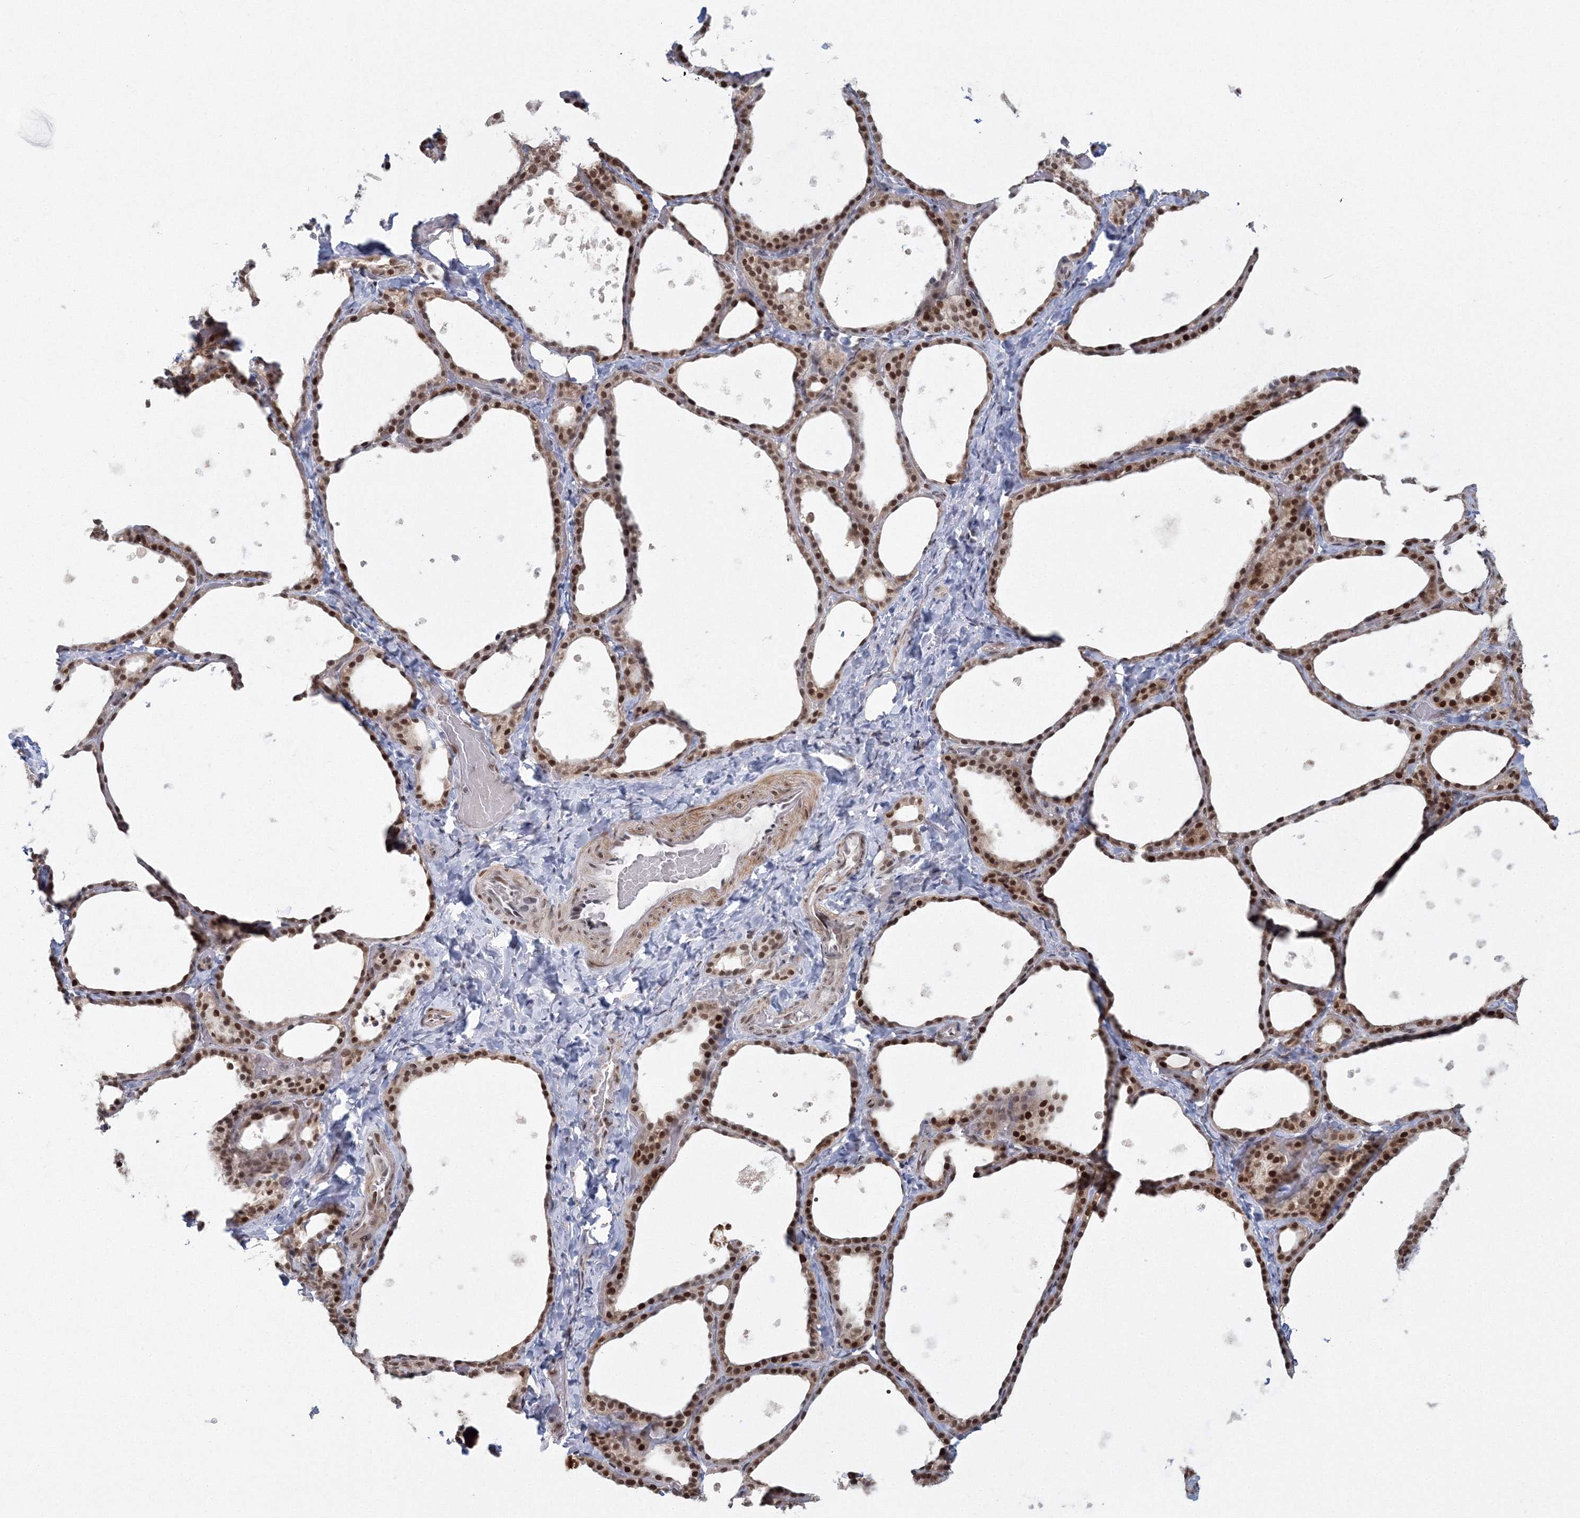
{"staining": {"intensity": "moderate", "quantity": ">75%", "location": "nuclear"}, "tissue": "thyroid gland", "cell_type": "Glandular cells", "image_type": "normal", "snomed": [{"axis": "morphology", "description": "Normal tissue, NOS"}, {"axis": "topography", "description": "Thyroid gland"}], "caption": "This histopathology image displays unremarkable thyroid gland stained with immunohistochemistry to label a protein in brown. The nuclear of glandular cells show moderate positivity for the protein. Nuclei are counter-stained blue.", "gene": "C3orf33", "patient": {"sex": "female", "age": 44}}